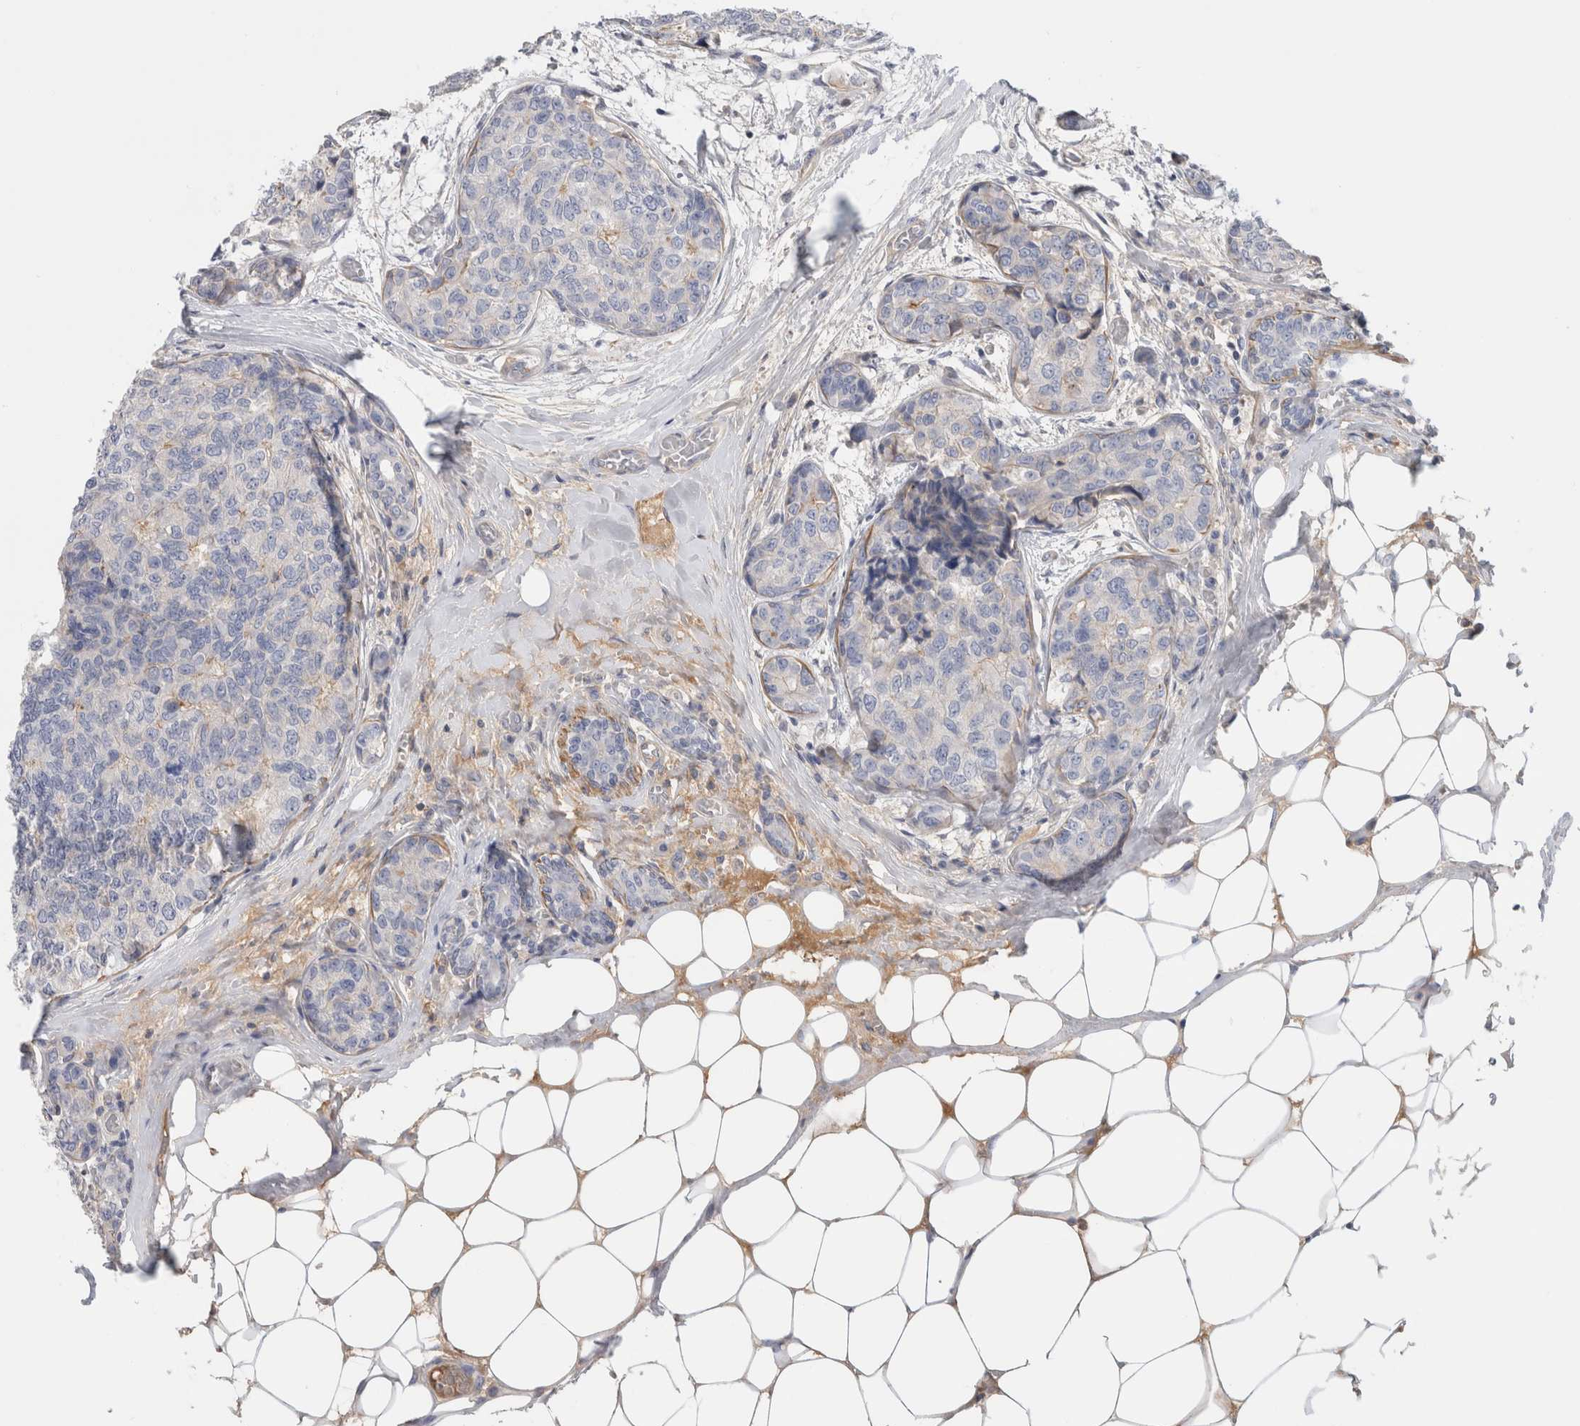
{"staining": {"intensity": "negative", "quantity": "none", "location": "none"}, "tissue": "breast cancer", "cell_type": "Tumor cells", "image_type": "cancer", "snomed": [{"axis": "morphology", "description": "Normal tissue, NOS"}, {"axis": "morphology", "description": "Duct carcinoma"}, {"axis": "topography", "description": "Breast"}], "caption": "Tumor cells are negative for brown protein staining in intraductal carcinoma (breast).", "gene": "CFI", "patient": {"sex": "female", "age": 43}}